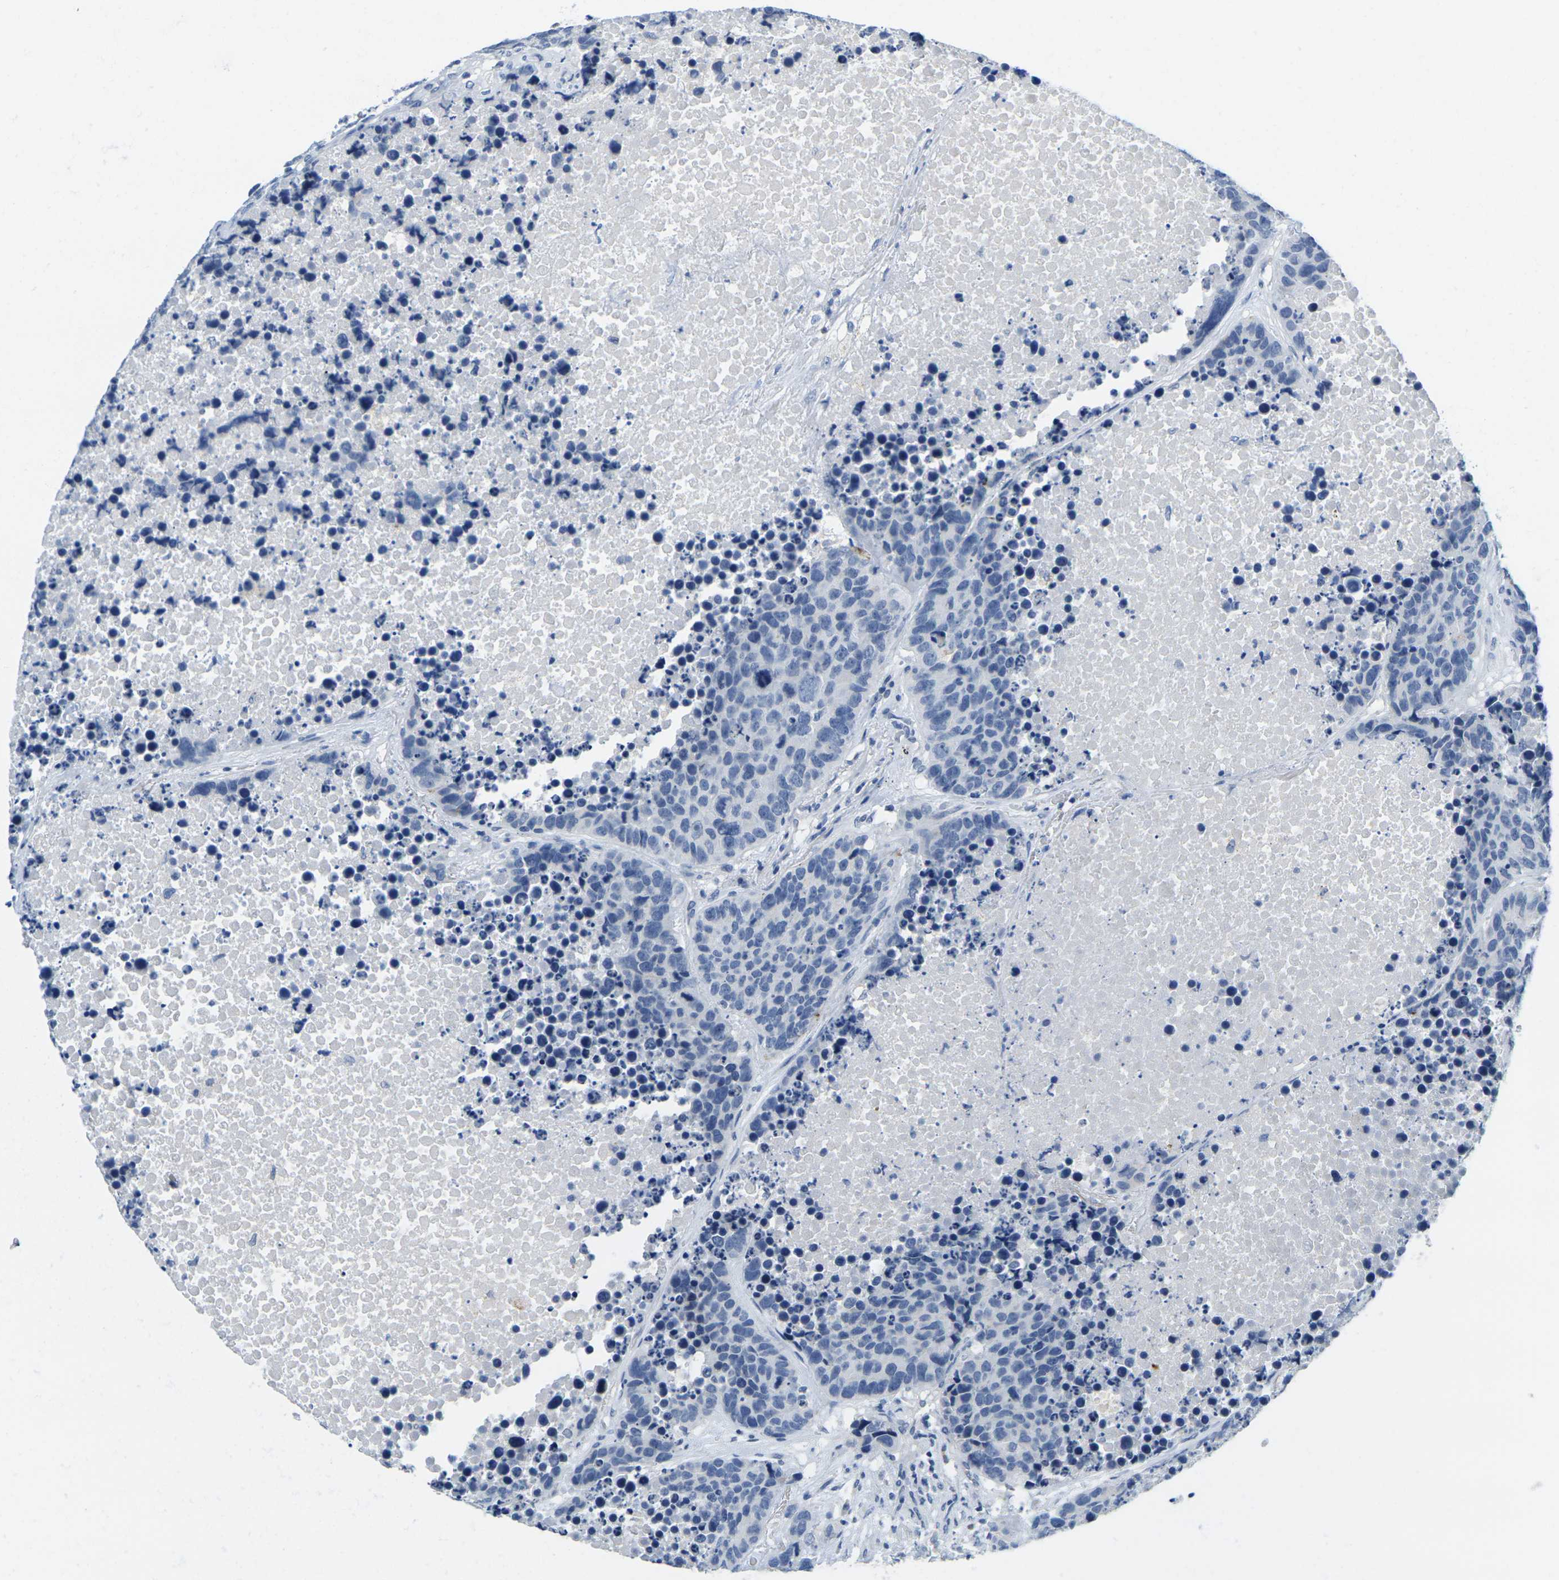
{"staining": {"intensity": "negative", "quantity": "none", "location": "none"}, "tissue": "carcinoid", "cell_type": "Tumor cells", "image_type": "cancer", "snomed": [{"axis": "morphology", "description": "Carcinoid, malignant, NOS"}, {"axis": "topography", "description": "Lung"}], "caption": "IHC histopathology image of neoplastic tissue: carcinoid (malignant) stained with DAB (3,3'-diaminobenzidine) reveals no significant protein positivity in tumor cells.", "gene": "GPR15", "patient": {"sex": "male", "age": 60}}